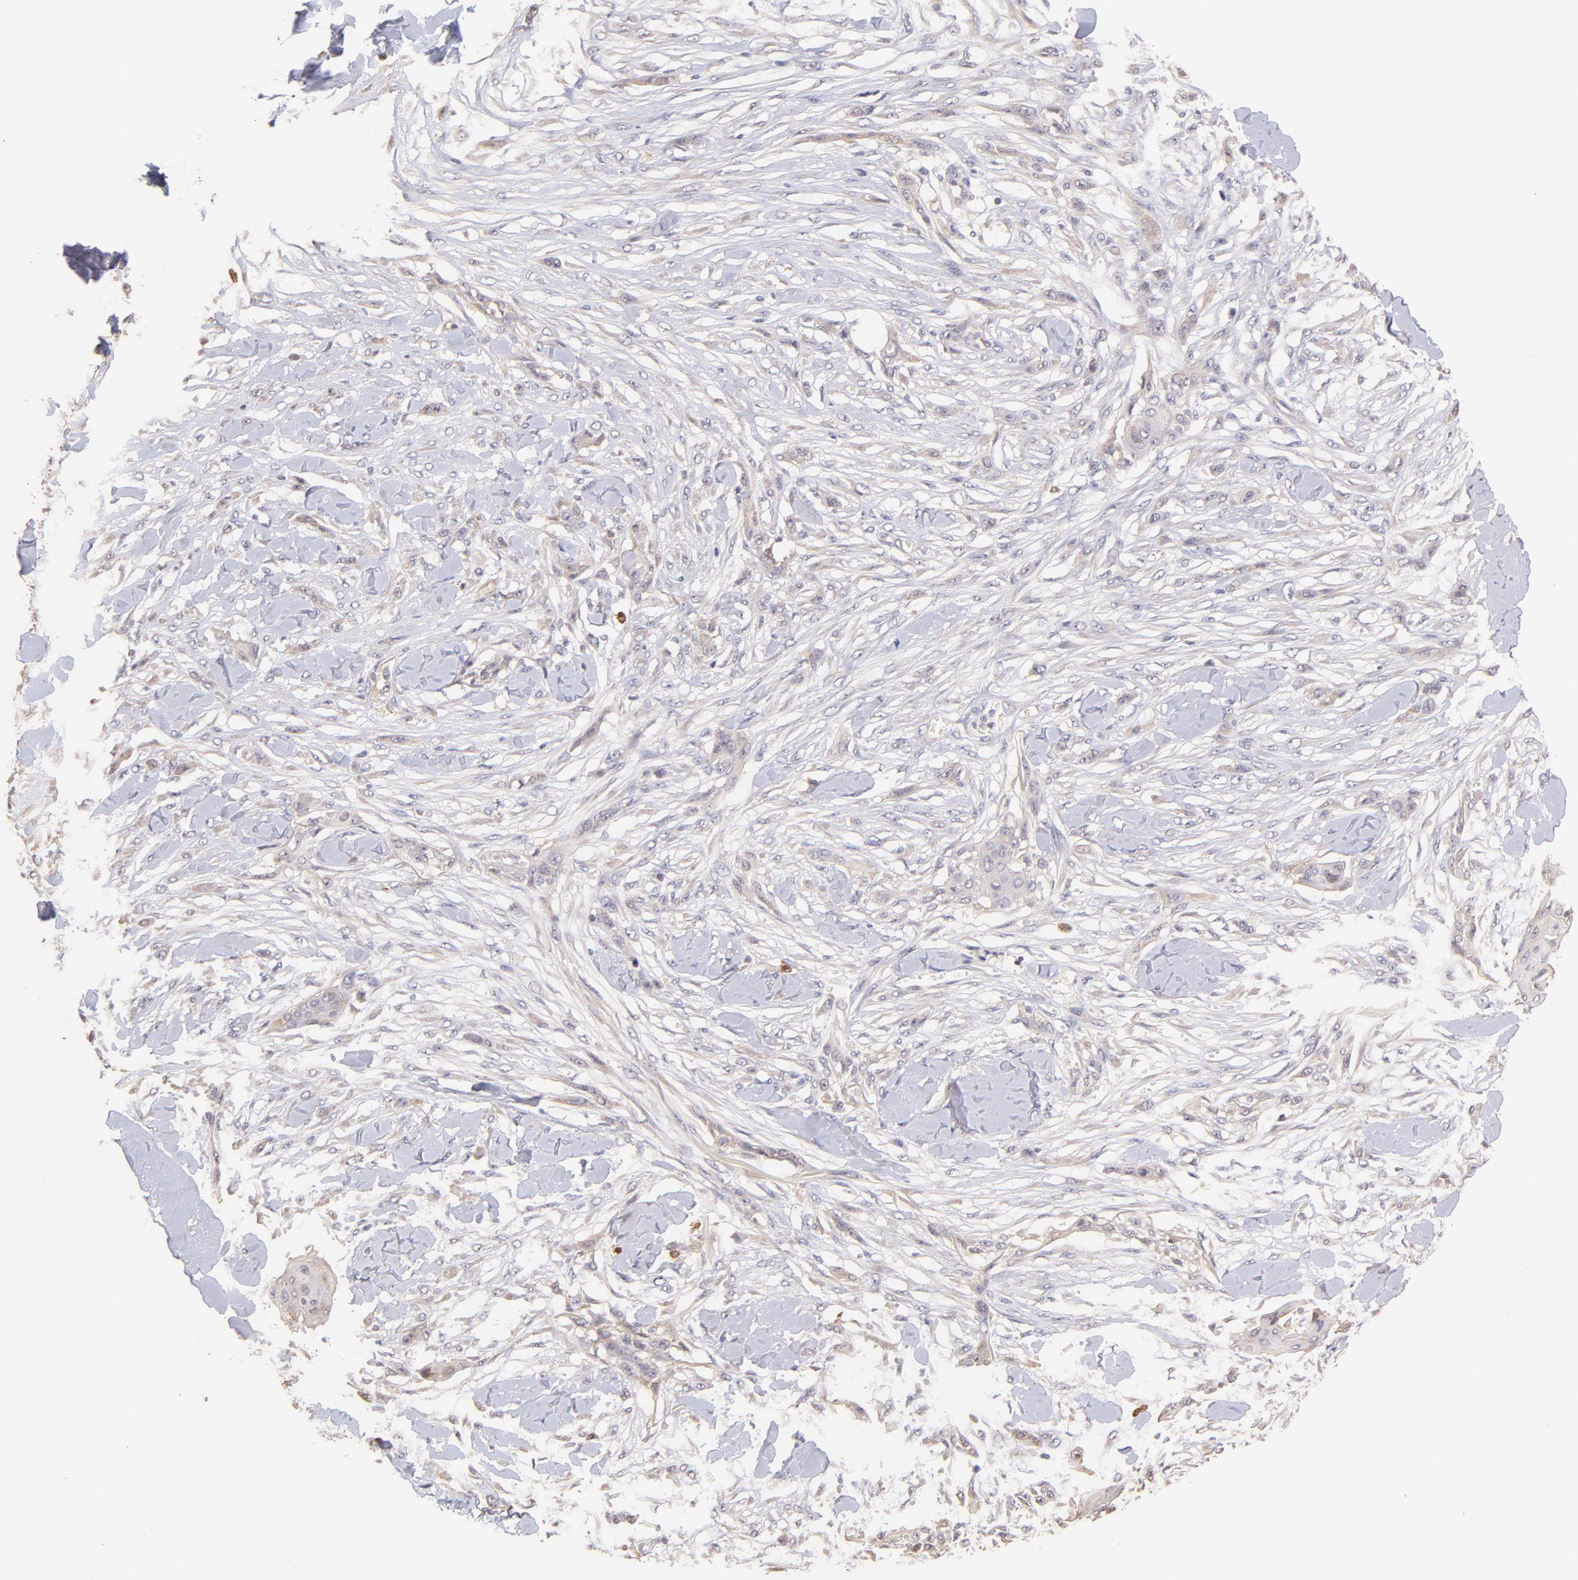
{"staining": {"intensity": "negative", "quantity": "none", "location": "none"}, "tissue": "skin cancer", "cell_type": "Tumor cells", "image_type": "cancer", "snomed": [{"axis": "morphology", "description": "Squamous cell carcinoma, NOS"}, {"axis": "topography", "description": "Skin"}], "caption": "The photomicrograph demonstrates no staining of tumor cells in skin cancer.", "gene": "RNASEL", "patient": {"sex": "female", "age": 59}}